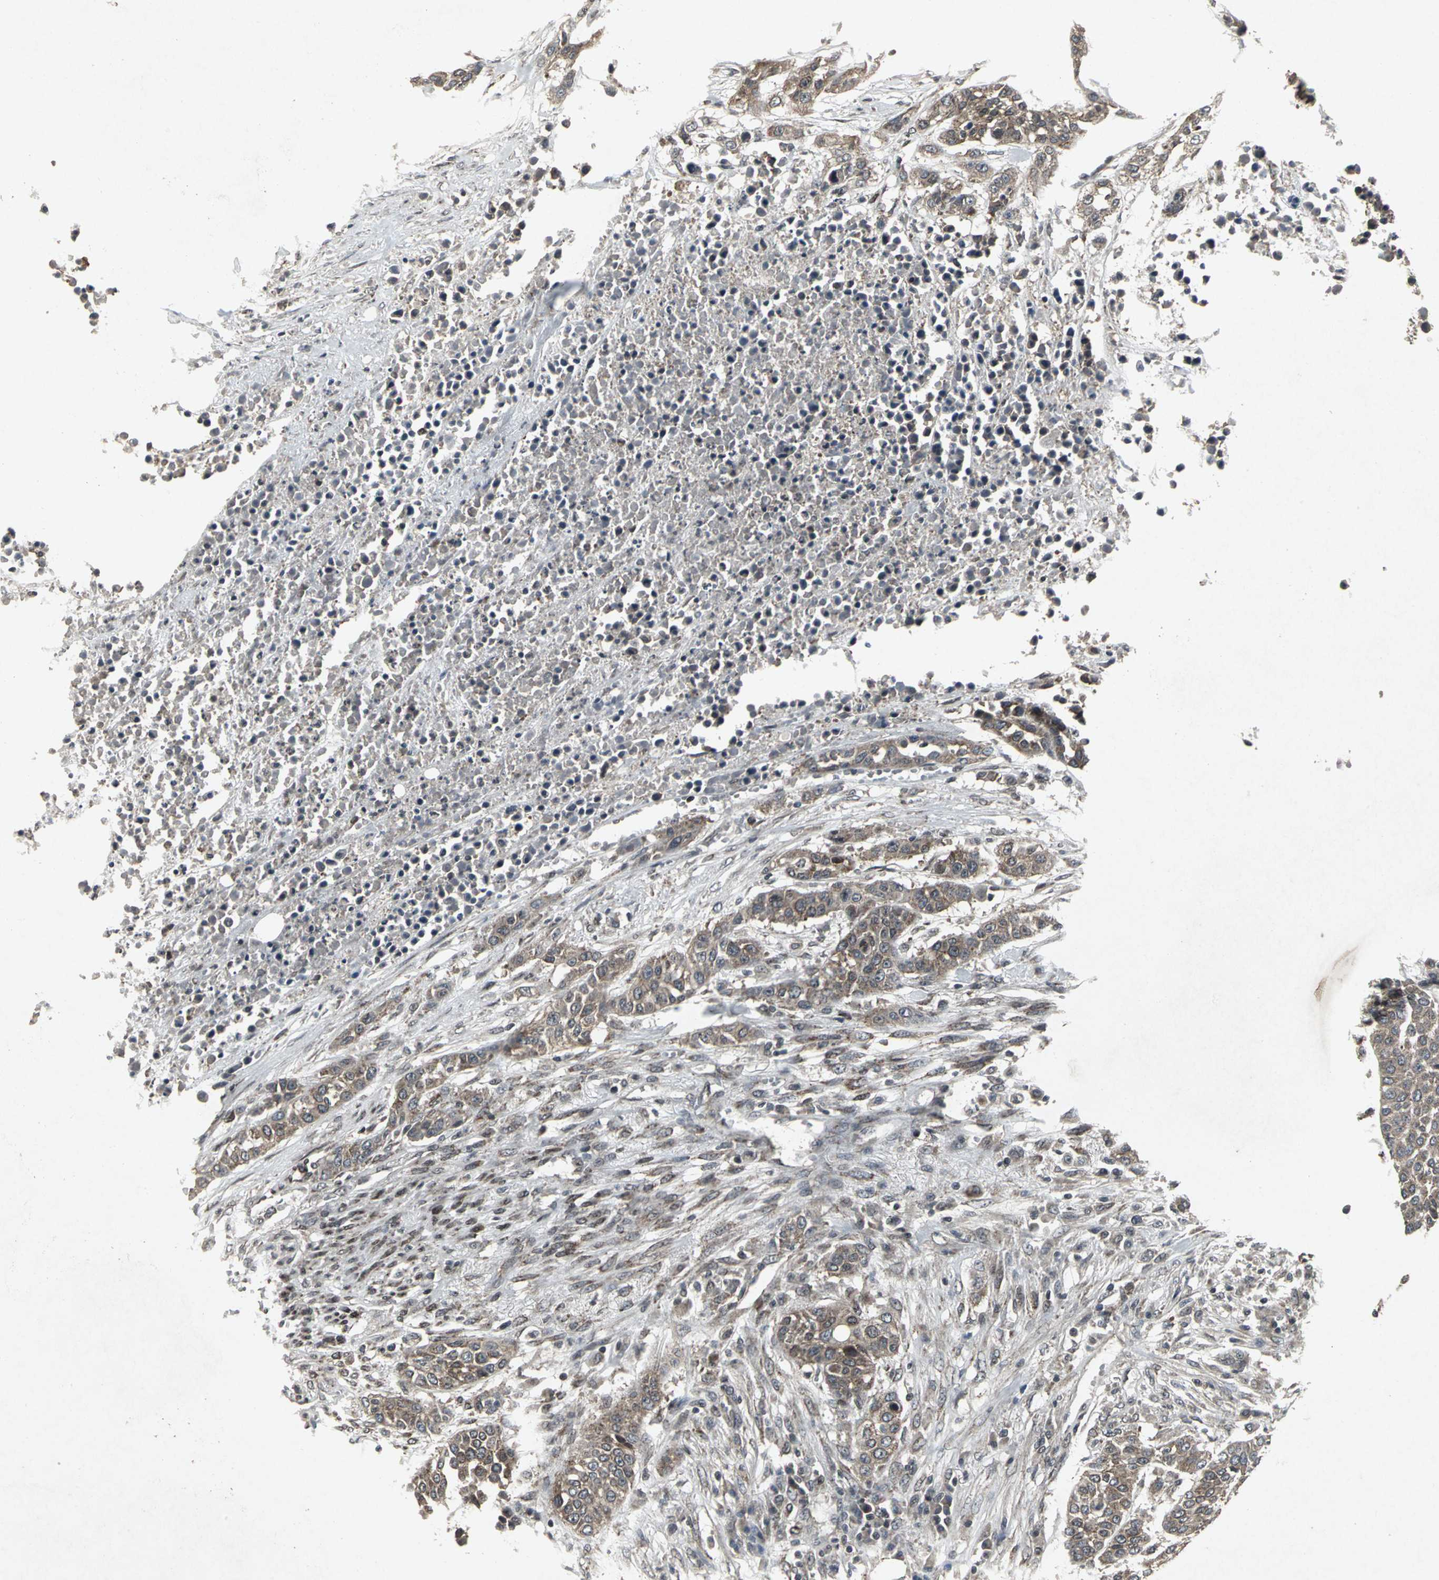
{"staining": {"intensity": "moderate", "quantity": "25%-75%", "location": "cytoplasmic/membranous,nuclear"}, "tissue": "urothelial cancer", "cell_type": "Tumor cells", "image_type": "cancer", "snomed": [{"axis": "morphology", "description": "Urothelial carcinoma, High grade"}, {"axis": "topography", "description": "Urinary bladder"}], "caption": "Protein staining displays moderate cytoplasmic/membranous and nuclear expression in about 25%-75% of tumor cells in high-grade urothelial carcinoma.", "gene": "SH2B3", "patient": {"sex": "male", "age": 74}}